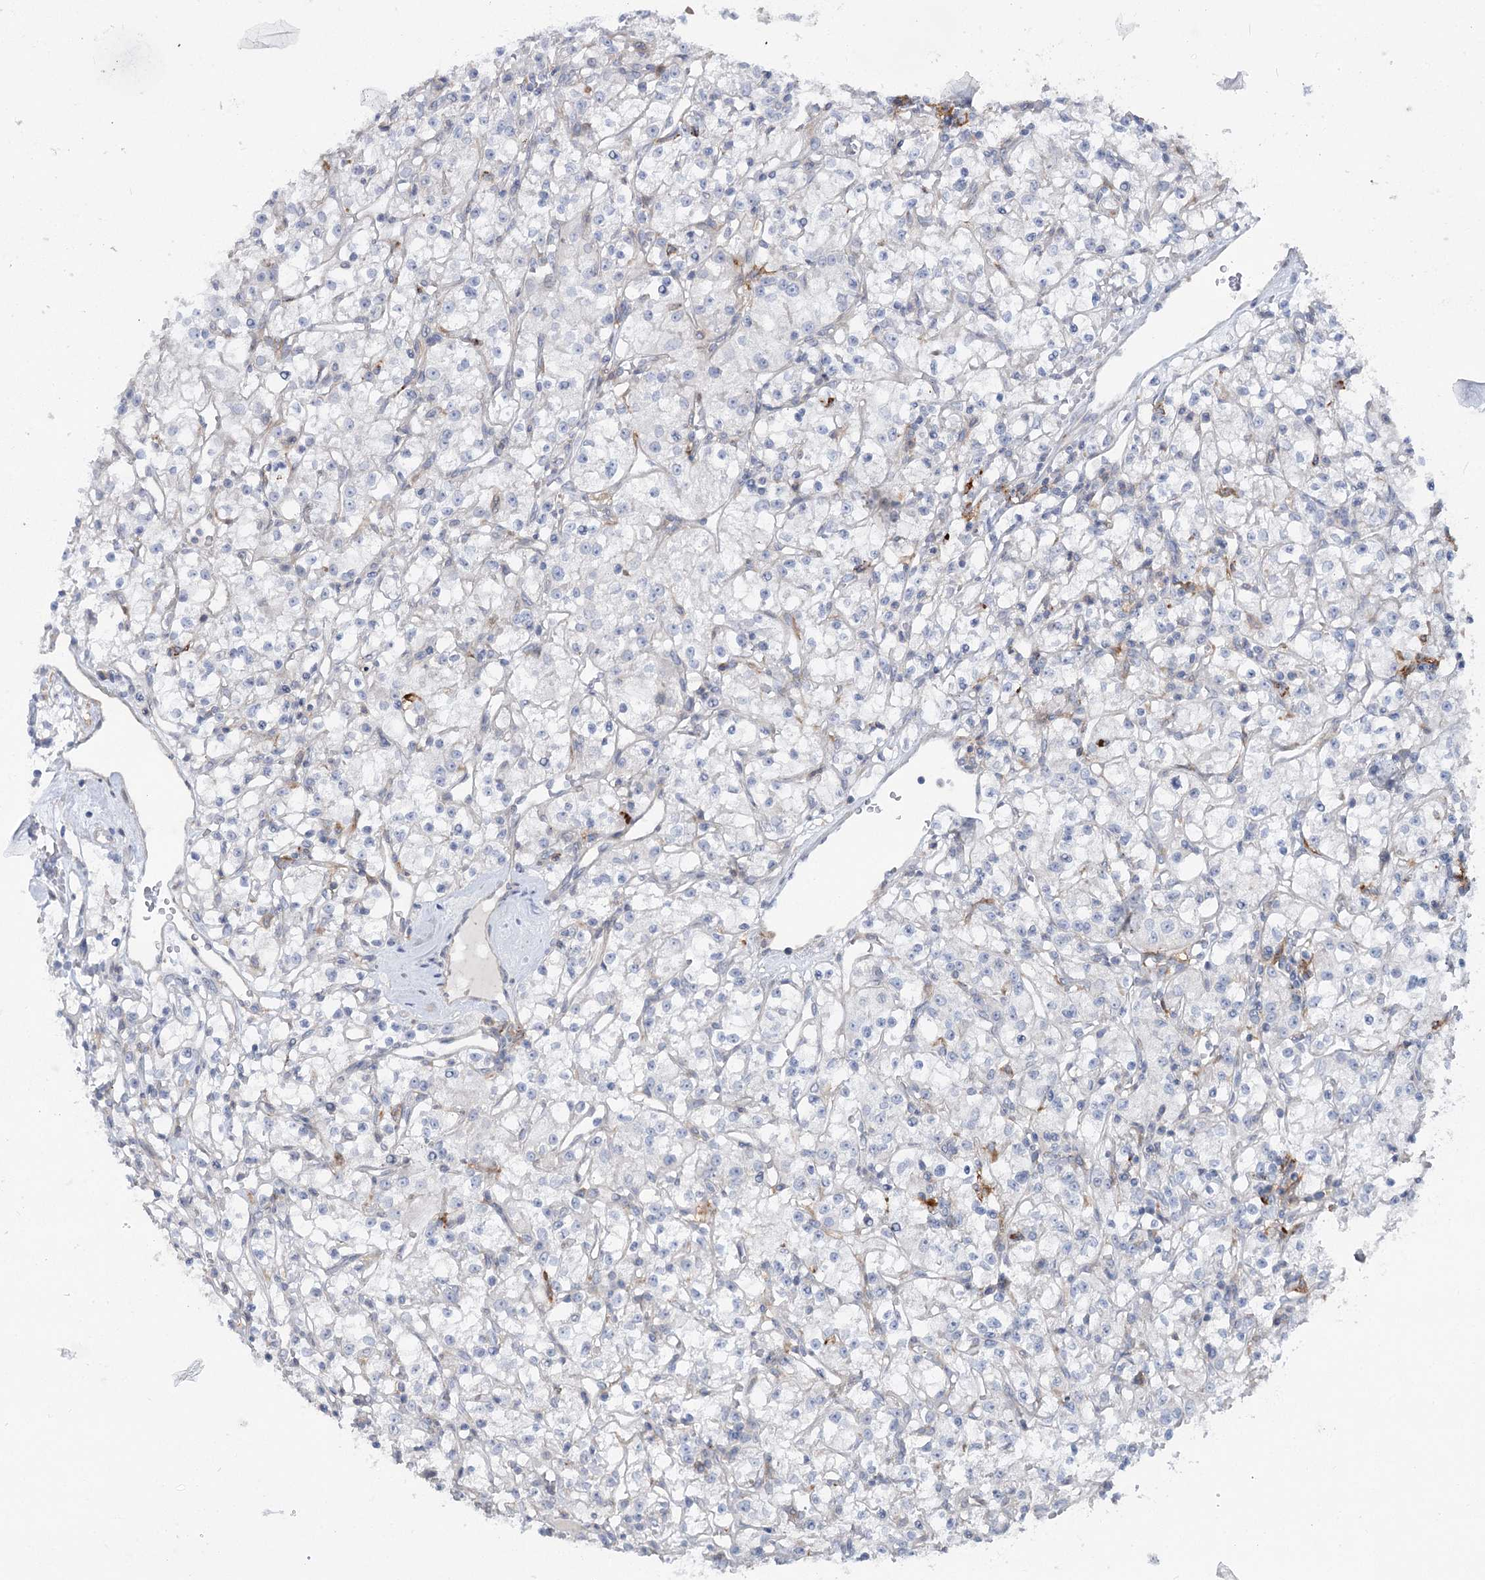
{"staining": {"intensity": "negative", "quantity": "none", "location": "none"}, "tissue": "renal cancer", "cell_type": "Tumor cells", "image_type": "cancer", "snomed": [{"axis": "morphology", "description": "Adenocarcinoma, NOS"}, {"axis": "topography", "description": "Kidney"}], "caption": "Tumor cells show no significant staining in renal cancer.", "gene": "SCN11A", "patient": {"sex": "female", "age": 59}}